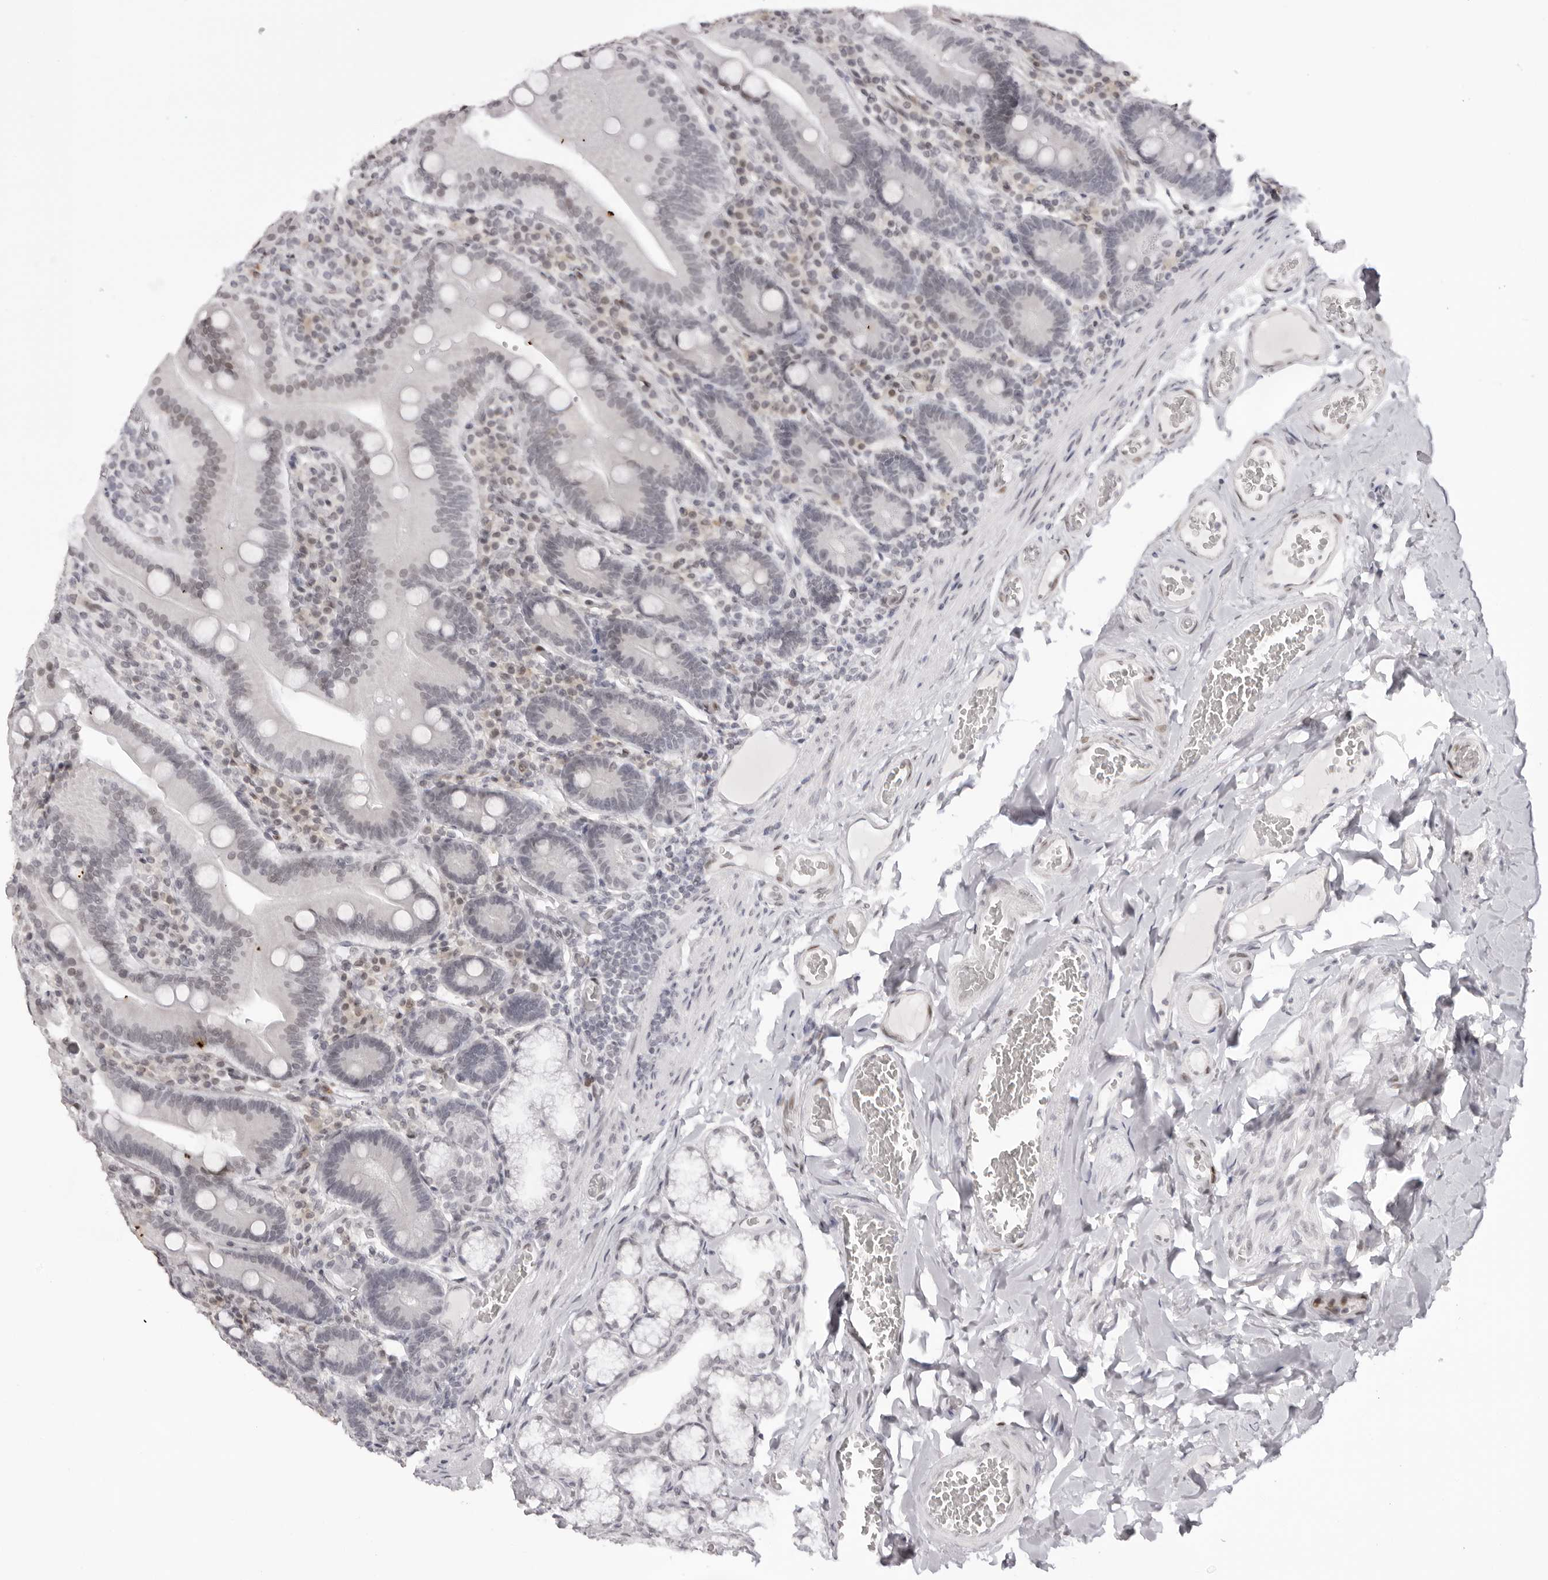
{"staining": {"intensity": "negative", "quantity": "none", "location": "none"}, "tissue": "duodenum", "cell_type": "Glandular cells", "image_type": "normal", "snomed": [{"axis": "morphology", "description": "Normal tissue, NOS"}, {"axis": "topography", "description": "Duodenum"}], "caption": "The histopathology image reveals no staining of glandular cells in normal duodenum. Nuclei are stained in blue.", "gene": "MAFK", "patient": {"sex": "female", "age": 62}}